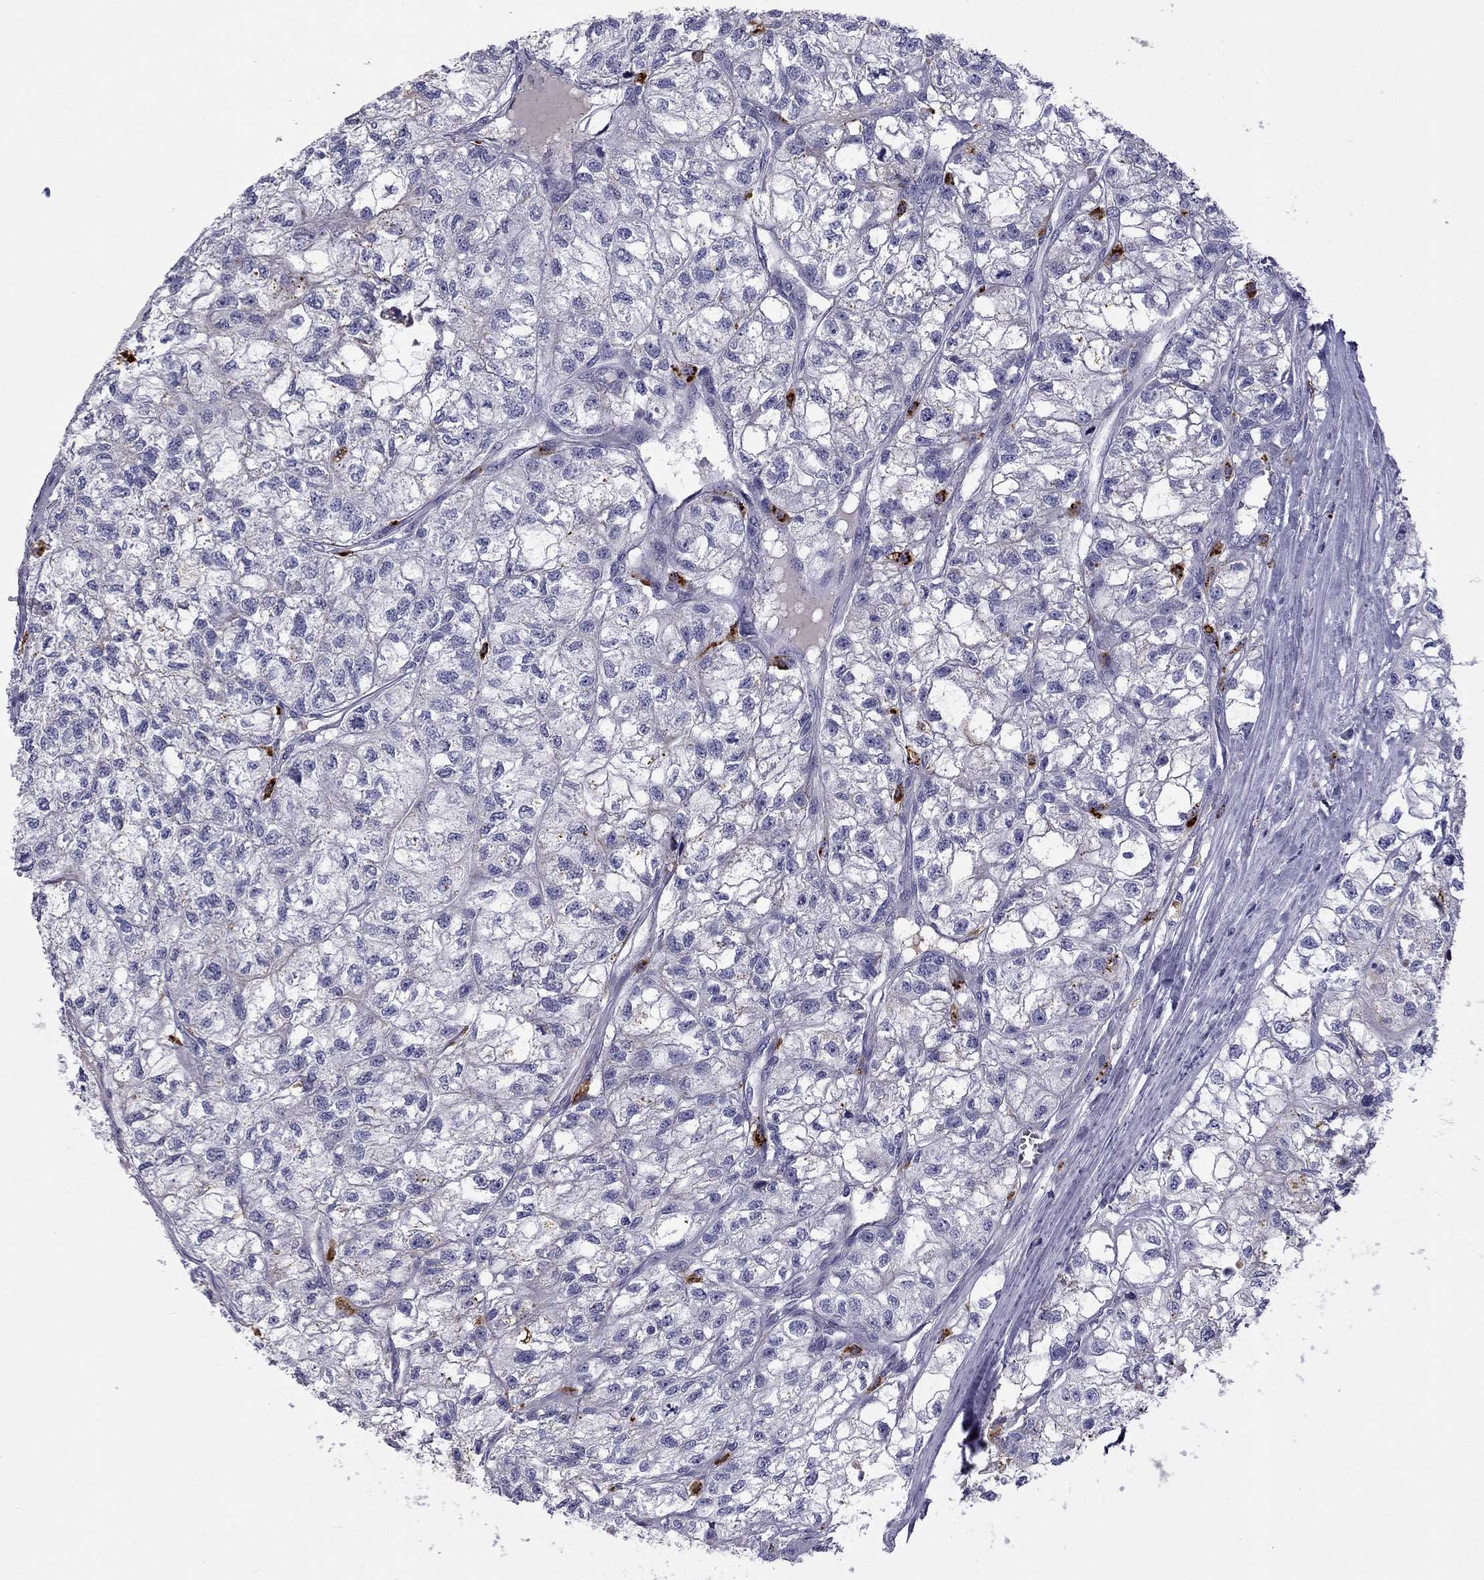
{"staining": {"intensity": "strong", "quantity": "<25%", "location": "cytoplasmic/membranous"}, "tissue": "renal cancer", "cell_type": "Tumor cells", "image_type": "cancer", "snomed": [{"axis": "morphology", "description": "Adenocarcinoma, NOS"}, {"axis": "topography", "description": "Kidney"}], "caption": "Renal adenocarcinoma stained with a brown dye exhibits strong cytoplasmic/membranous positive staining in about <25% of tumor cells.", "gene": "CLPSL2", "patient": {"sex": "male", "age": 56}}